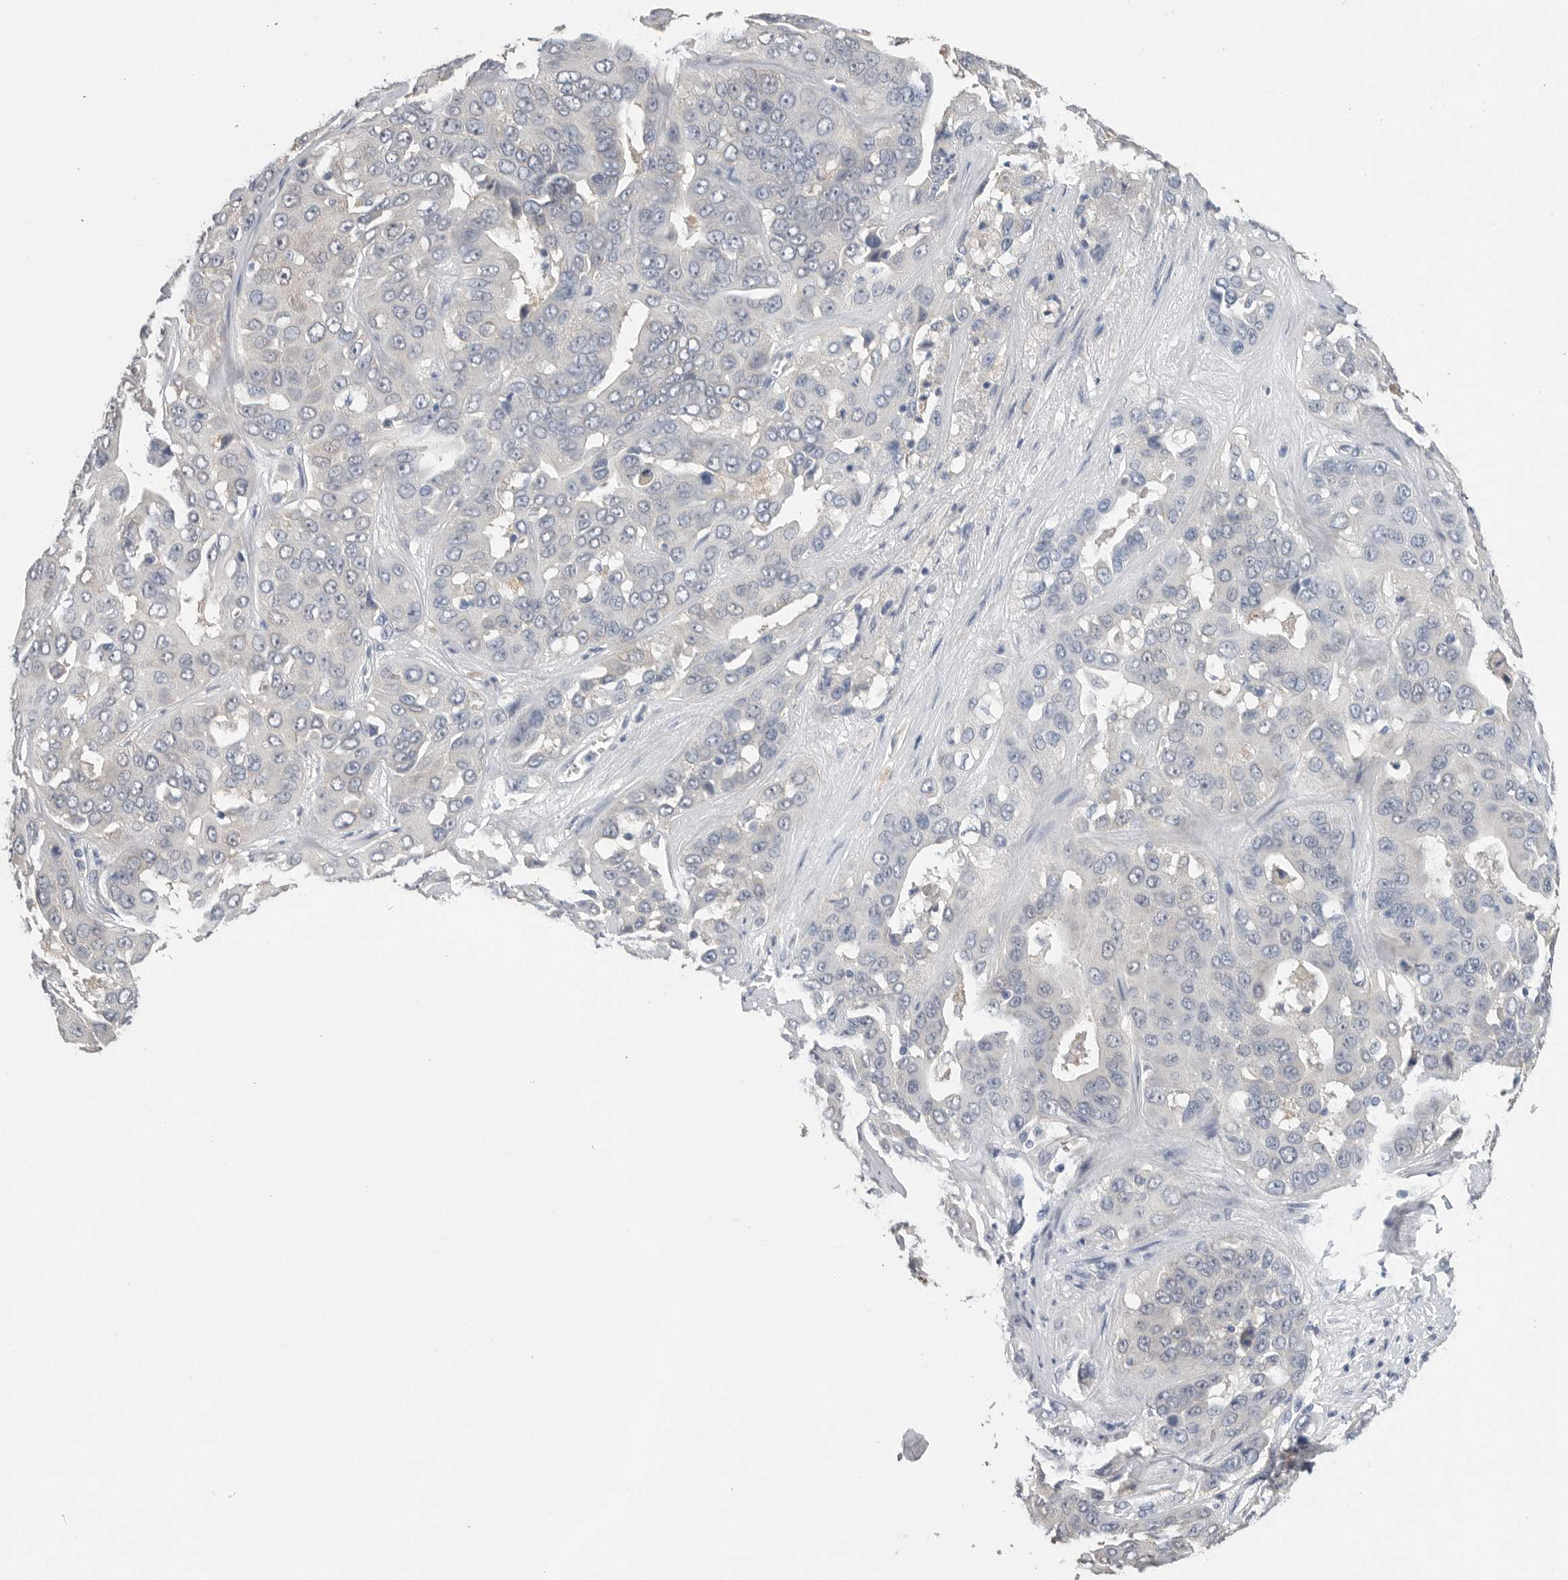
{"staining": {"intensity": "negative", "quantity": "none", "location": "none"}, "tissue": "liver cancer", "cell_type": "Tumor cells", "image_type": "cancer", "snomed": [{"axis": "morphology", "description": "Cholangiocarcinoma"}, {"axis": "topography", "description": "Liver"}], "caption": "IHC of human cholangiocarcinoma (liver) displays no expression in tumor cells.", "gene": "FABP6", "patient": {"sex": "female", "age": 52}}